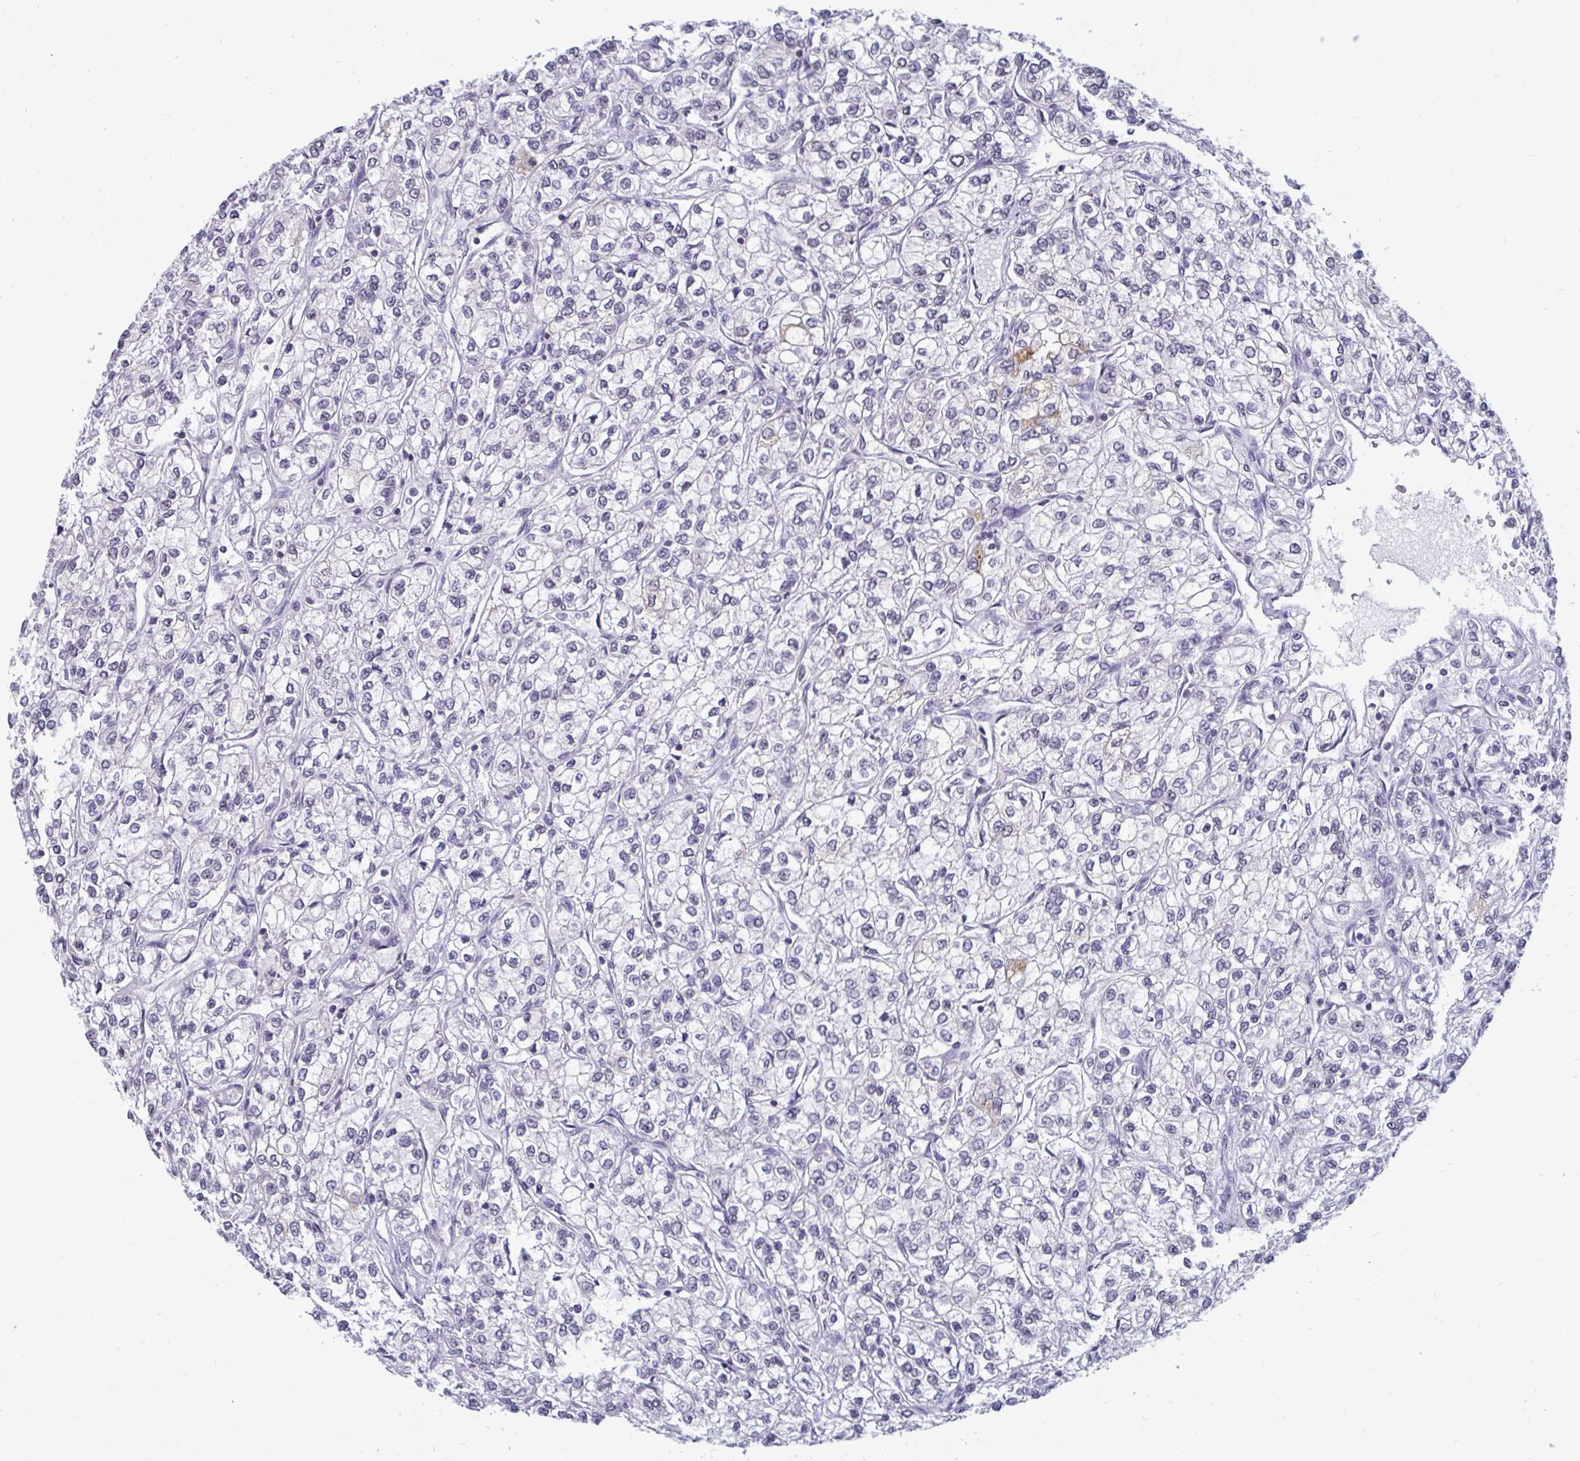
{"staining": {"intensity": "negative", "quantity": "none", "location": "none"}, "tissue": "renal cancer", "cell_type": "Tumor cells", "image_type": "cancer", "snomed": [{"axis": "morphology", "description": "Adenocarcinoma, NOS"}, {"axis": "topography", "description": "Kidney"}], "caption": "There is no significant staining in tumor cells of renal cancer (adenocarcinoma). (DAB (3,3'-diaminobenzidine) immunohistochemistry (IHC) with hematoxylin counter stain).", "gene": "ARPP19", "patient": {"sex": "male", "age": 80}}